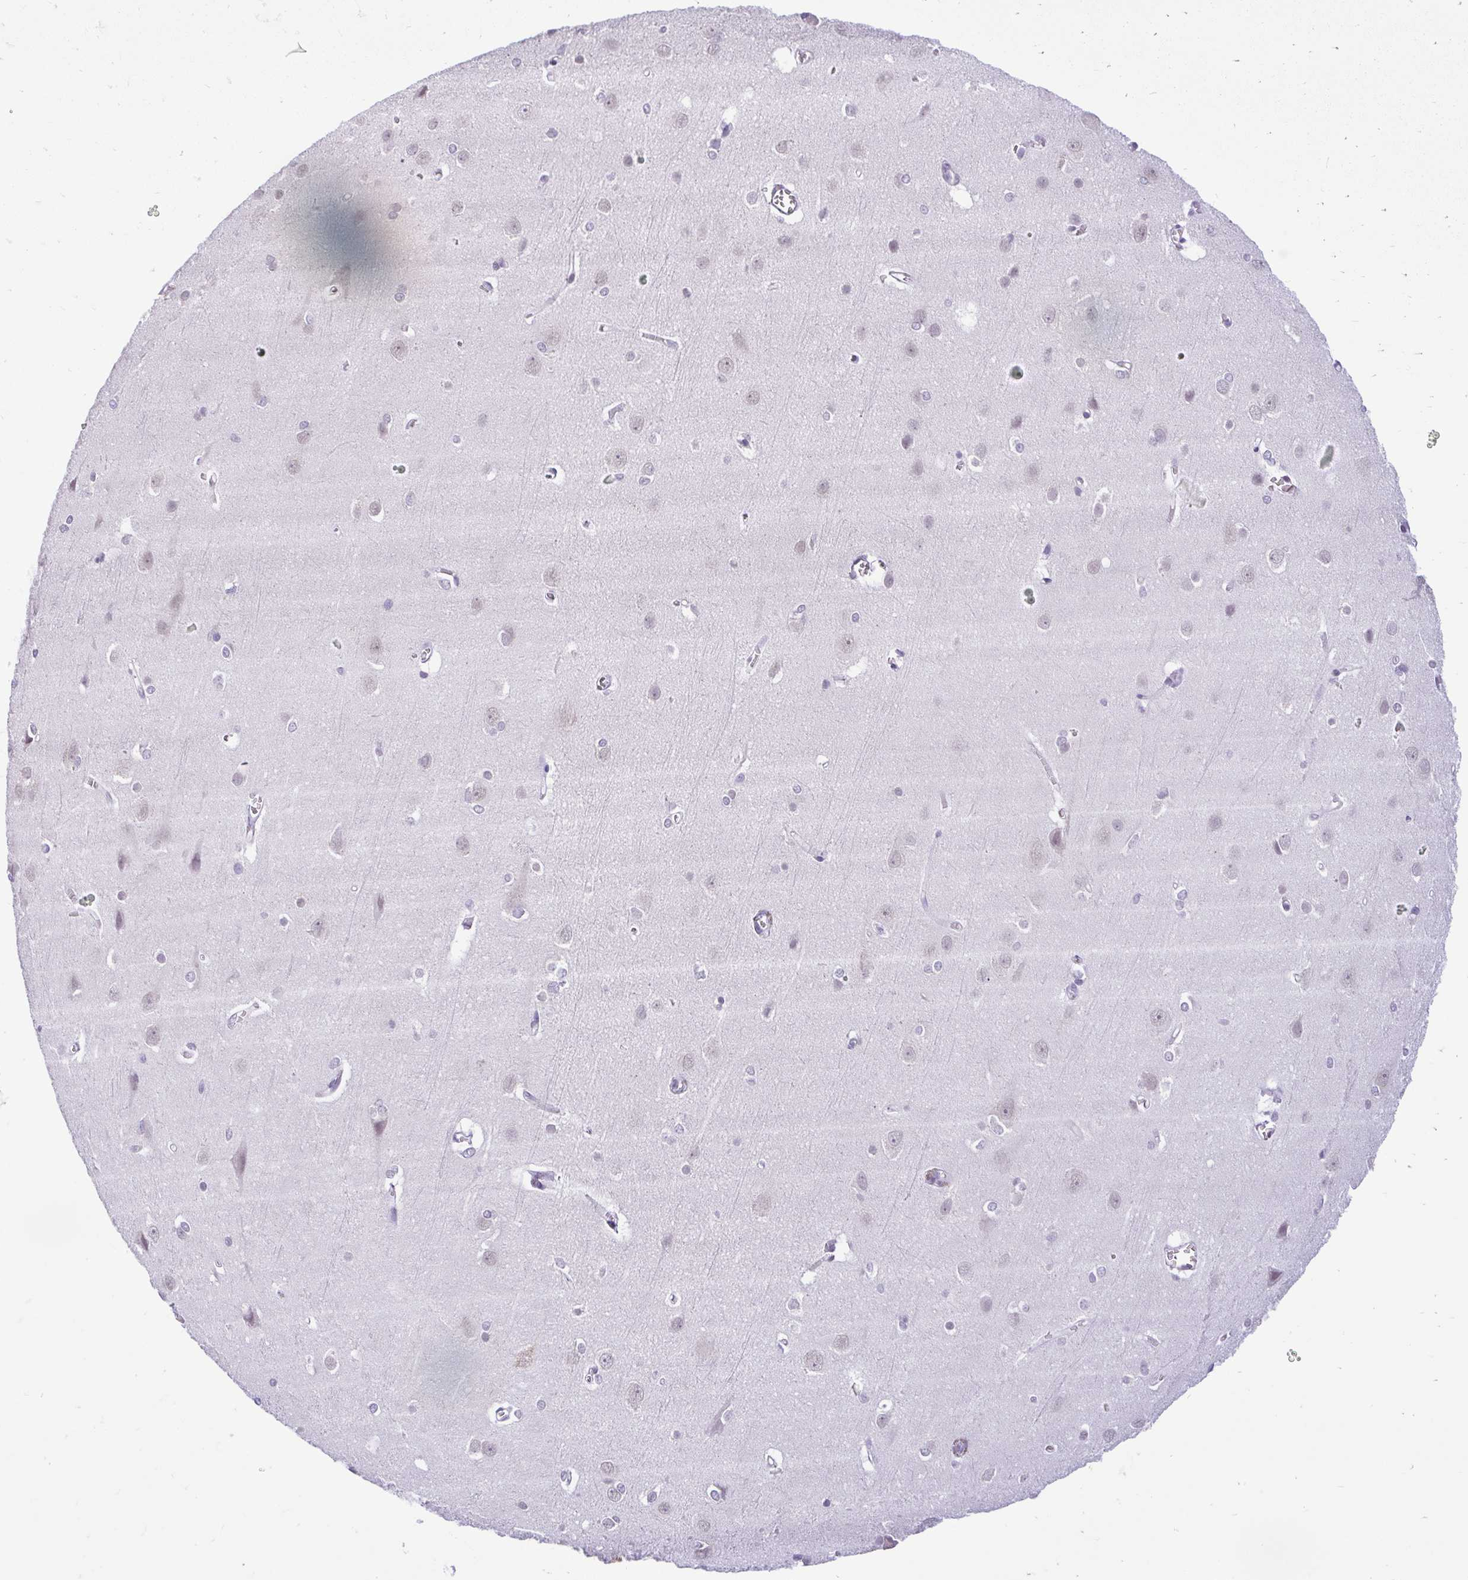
{"staining": {"intensity": "negative", "quantity": "none", "location": "none"}, "tissue": "cerebral cortex", "cell_type": "Endothelial cells", "image_type": "normal", "snomed": [{"axis": "morphology", "description": "Normal tissue, NOS"}, {"axis": "topography", "description": "Cerebral cortex"}], "caption": "Cerebral cortex stained for a protein using immunohistochemistry (IHC) exhibits no positivity endothelial cells.", "gene": "PYCR2", "patient": {"sex": "male", "age": 37}}